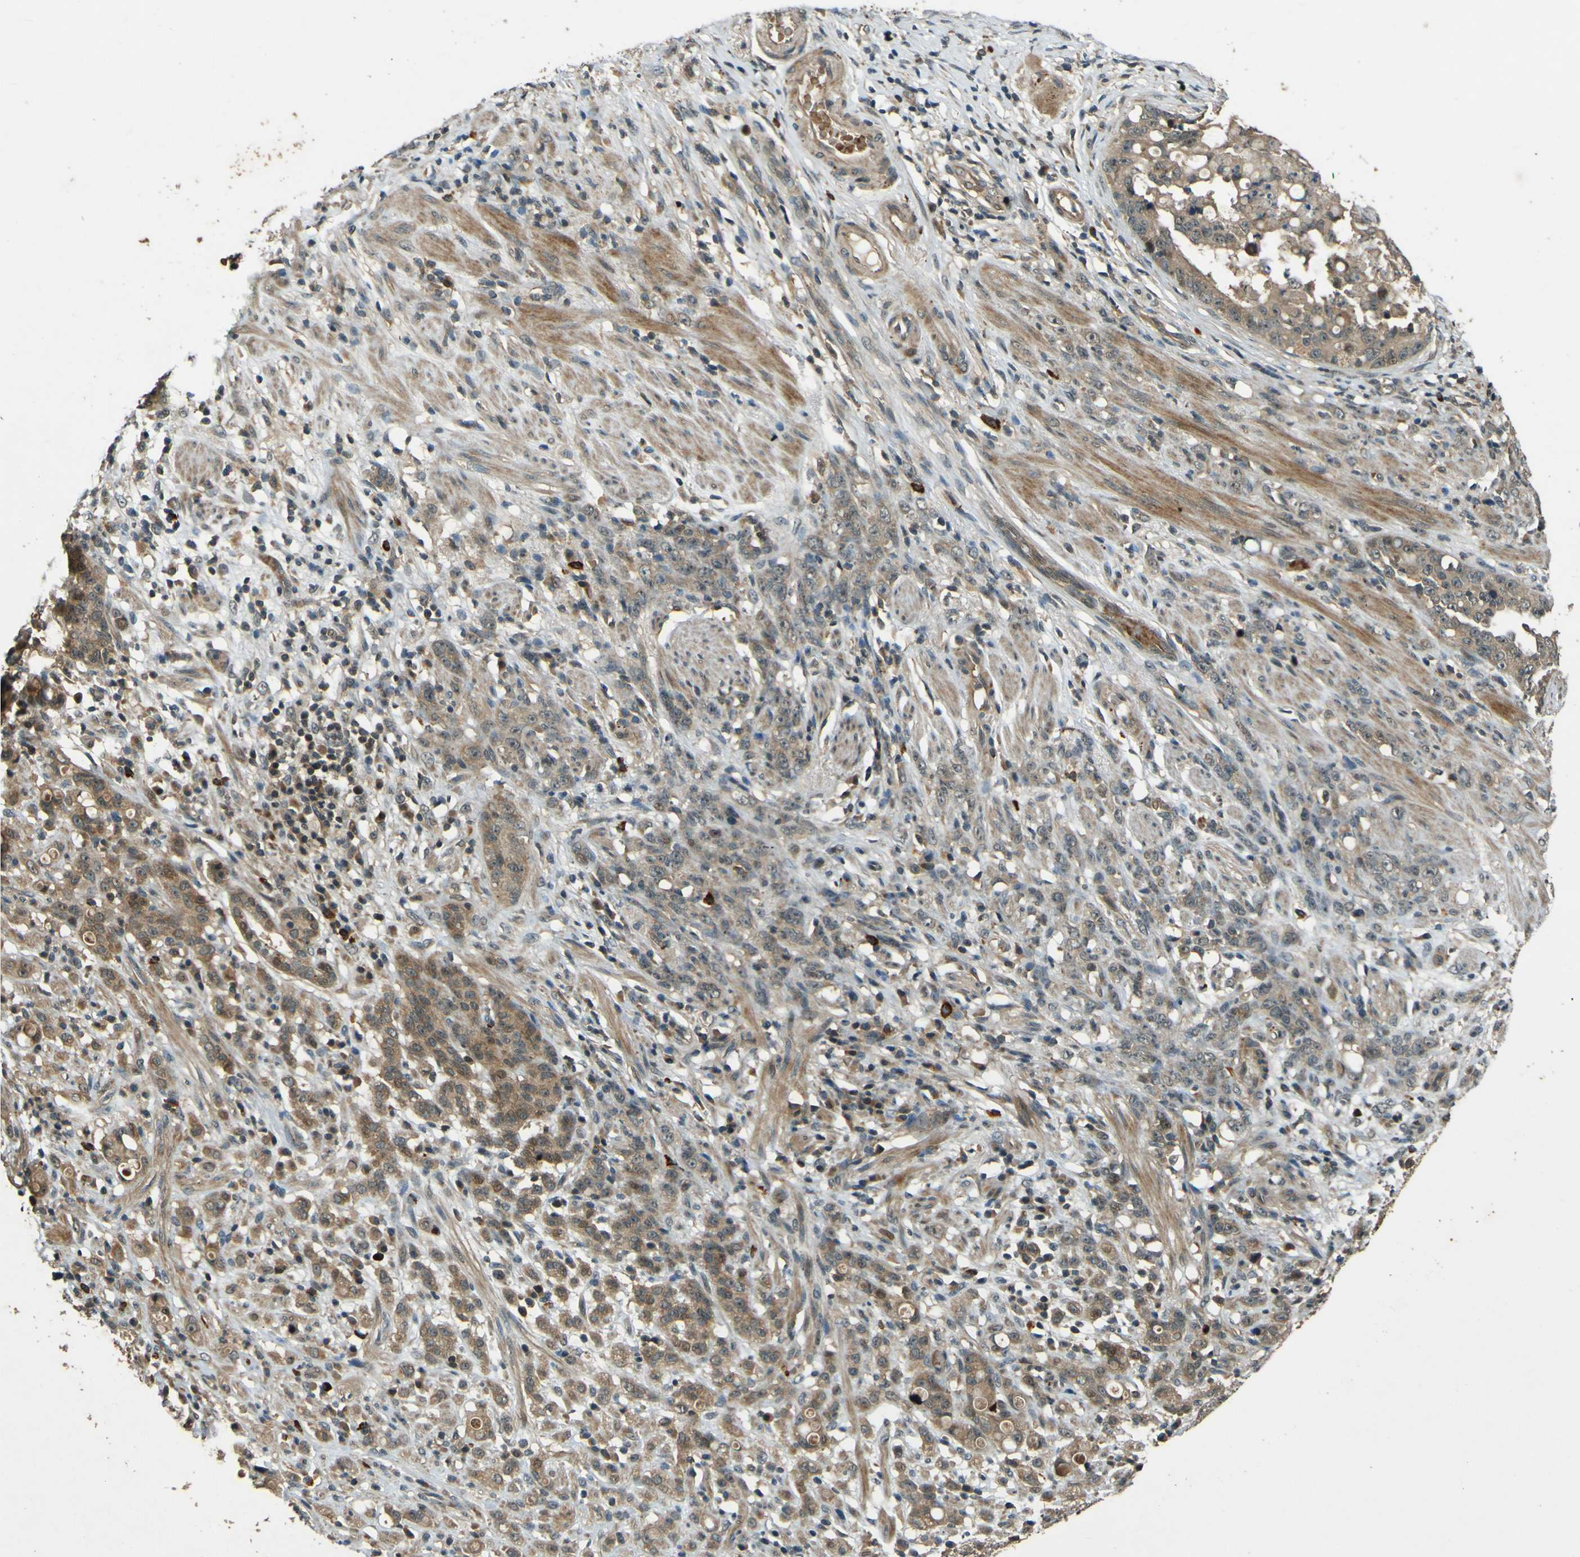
{"staining": {"intensity": "weak", "quantity": ">75%", "location": "cytoplasmic/membranous"}, "tissue": "stomach cancer", "cell_type": "Tumor cells", "image_type": "cancer", "snomed": [{"axis": "morphology", "description": "Adenocarcinoma, NOS"}, {"axis": "topography", "description": "Stomach, lower"}], "caption": "An immunohistochemistry (IHC) image of tumor tissue is shown. Protein staining in brown labels weak cytoplasmic/membranous positivity in stomach adenocarcinoma within tumor cells.", "gene": "MPDZ", "patient": {"sex": "male", "age": 88}}